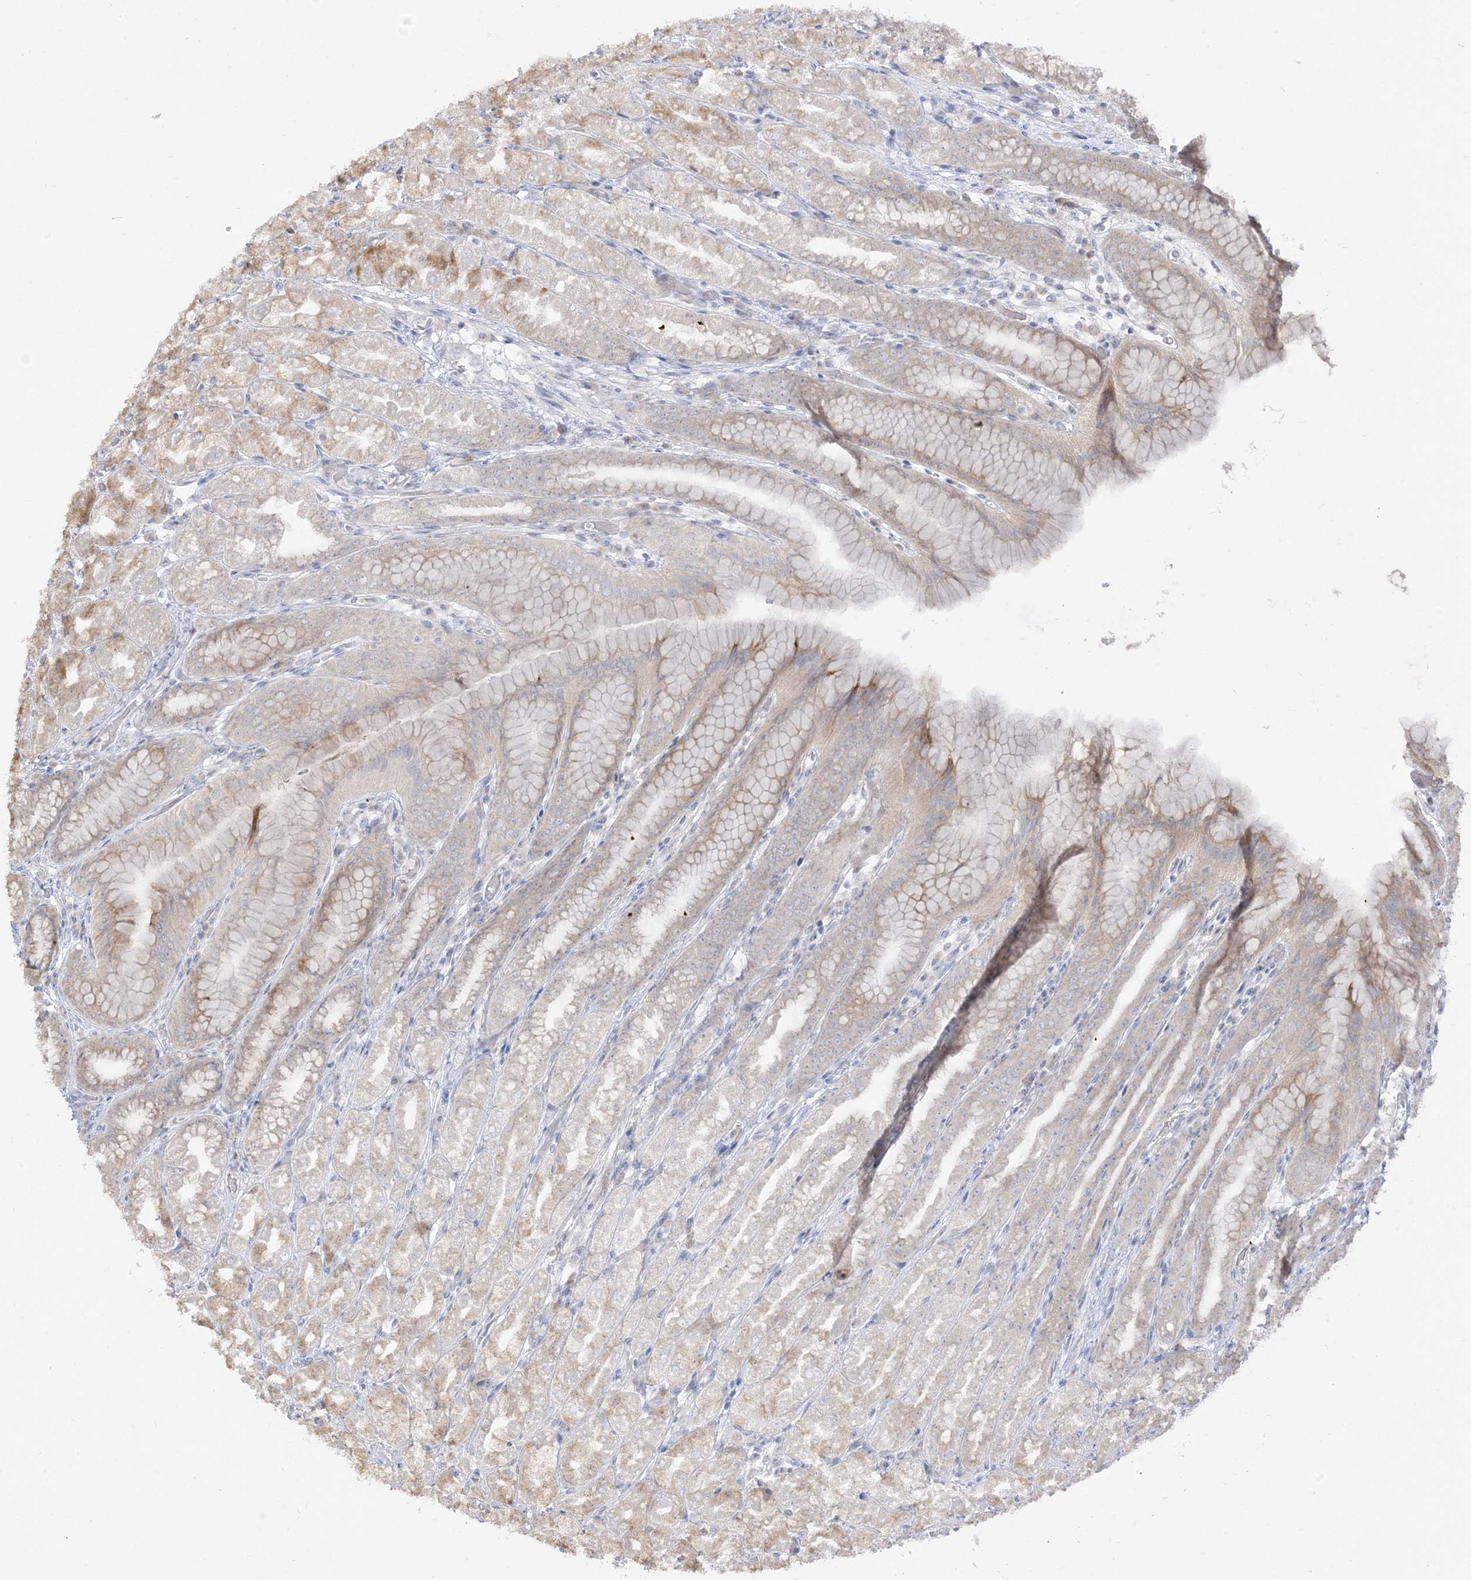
{"staining": {"intensity": "moderate", "quantity": "<25%", "location": "cytoplasmic/membranous"}, "tissue": "stomach", "cell_type": "Glandular cells", "image_type": "normal", "snomed": [{"axis": "morphology", "description": "Normal tissue, NOS"}, {"axis": "topography", "description": "Stomach, upper"}], "caption": "The immunohistochemical stain labels moderate cytoplasmic/membranous expression in glandular cells of benign stomach.", "gene": "LOXL3", "patient": {"sex": "male", "age": 68}}